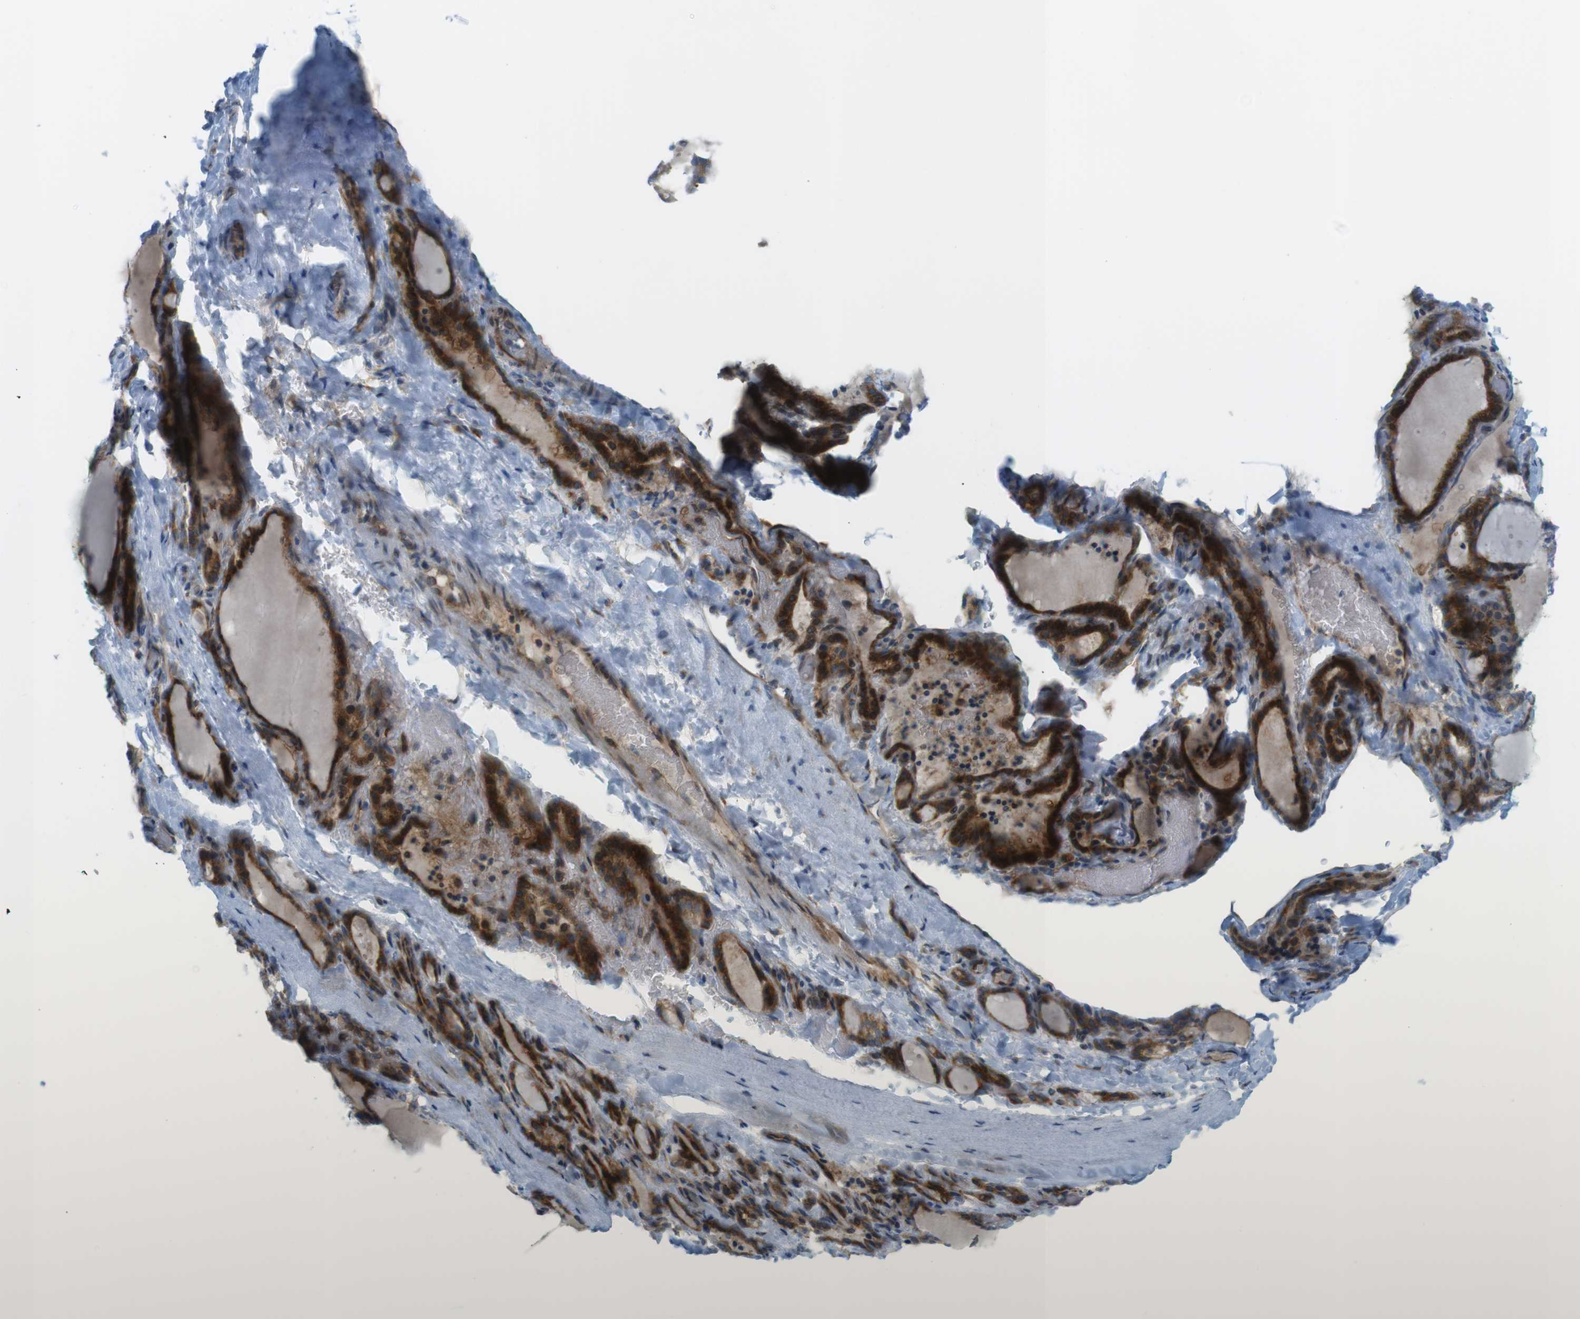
{"staining": {"intensity": "strong", "quantity": ">75%", "location": "cytoplasmic/membranous"}, "tissue": "thyroid gland", "cell_type": "Glandular cells", "image_type": "normal", "snomed": [{"axis": "morphology", "description": "Normal tissue, NOS"}, {"axis": "topography", "description": "Thyroid gland"}], "caption": "Strong cytoplasmic/membranous protein expression is identified in about >75% of glandular cells in thyroid gland.", "gene": "GJC3", "patient": {"sex": "female", "age": 28}}